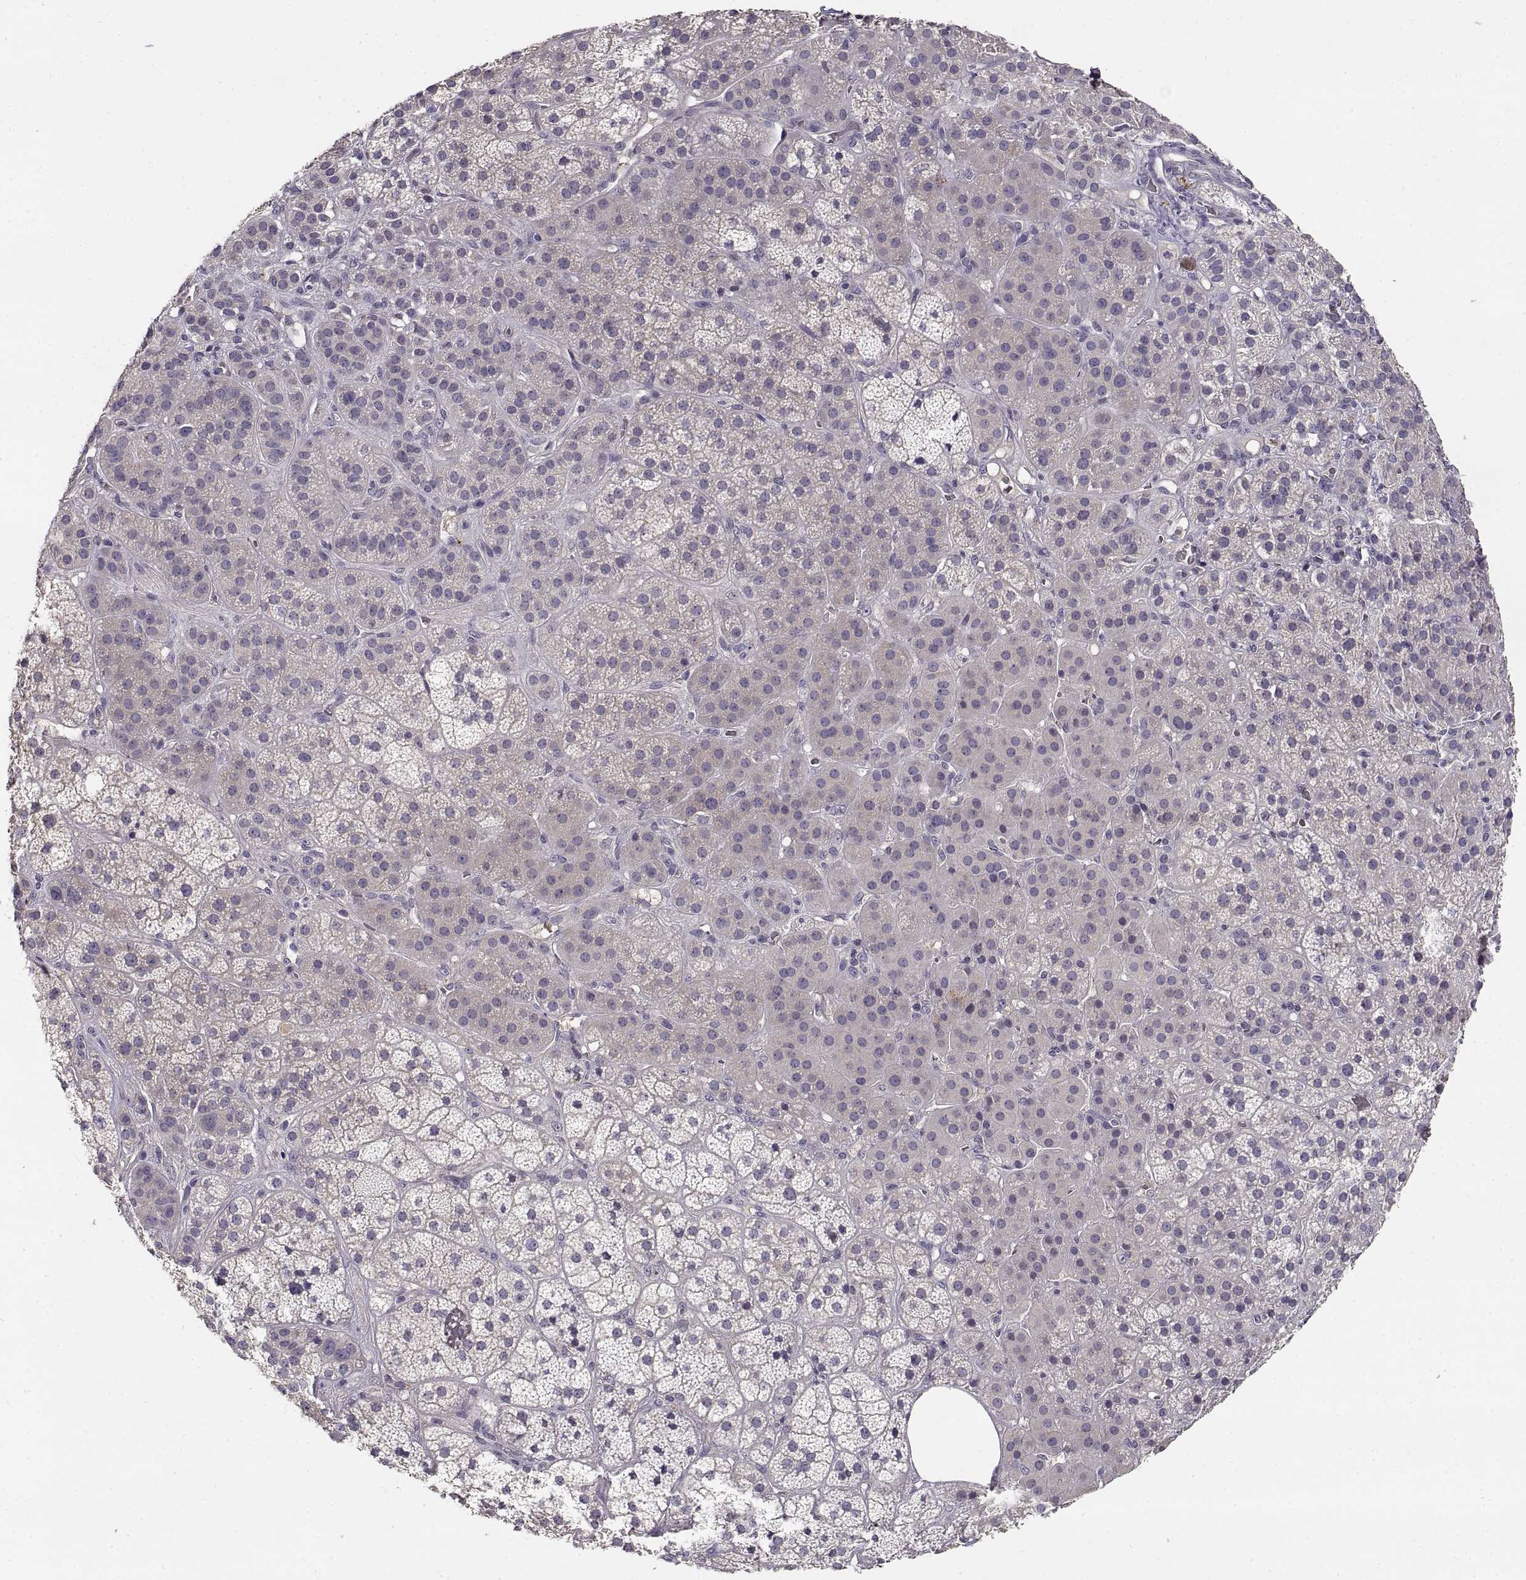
{"staining": {"intensity": "negative", "quantity": "none", "location": "none"}, "tissue": "adrenal gland", "cell_type": "Glandular cells", "image_type": "normal", "snomed": [{"axis": "morphology", "description": "Normal tissue, NOS"}, {"axis": "topography", "description": "Adrenal gland"}], "caption": "IHC histopathology image of benign adrenal gland stained for a protein (brown), which demonstrates no positivity in glandular cells.", "gene": "NMNAT2", "patient": {"sex": "male", "age": 57}}